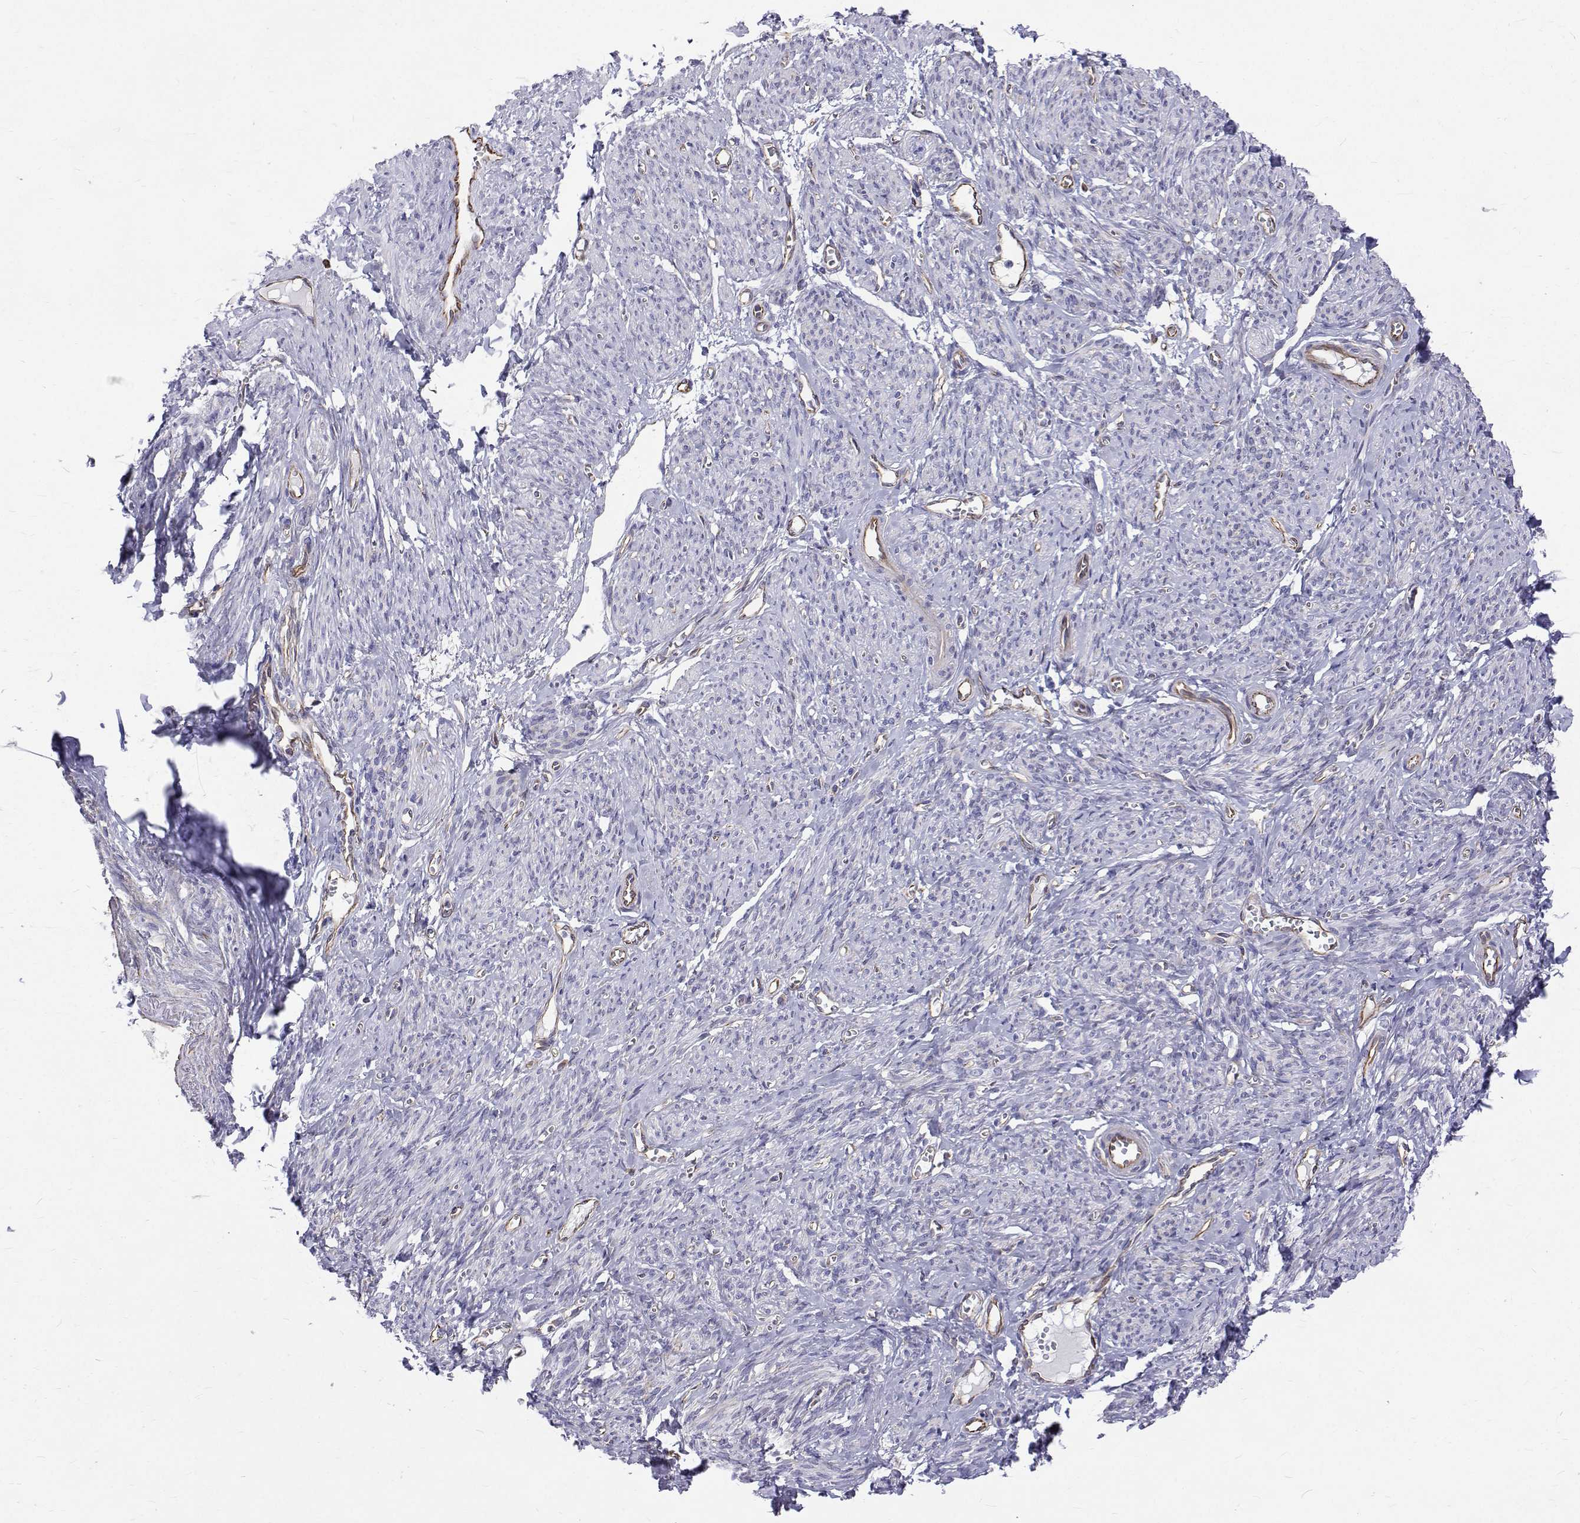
{"staining": {"intensity": "negative", "quantity": "none", "location": "none"}, "tissue": "smooth muscle", "cell_type": "Smooth muscle cells", "image_type": "normal", "snomed": [{"axis": "morphology", "description": "Normal tissue, NOS"}, {"axis": "topography", "description": "Smooth muscle"}], "caption": "IHC of benign smooth muscle reveals no positivity in smooth muscle cells.", "gene": "OPRPN", "patient": {"sex": "female", "age": 65}}